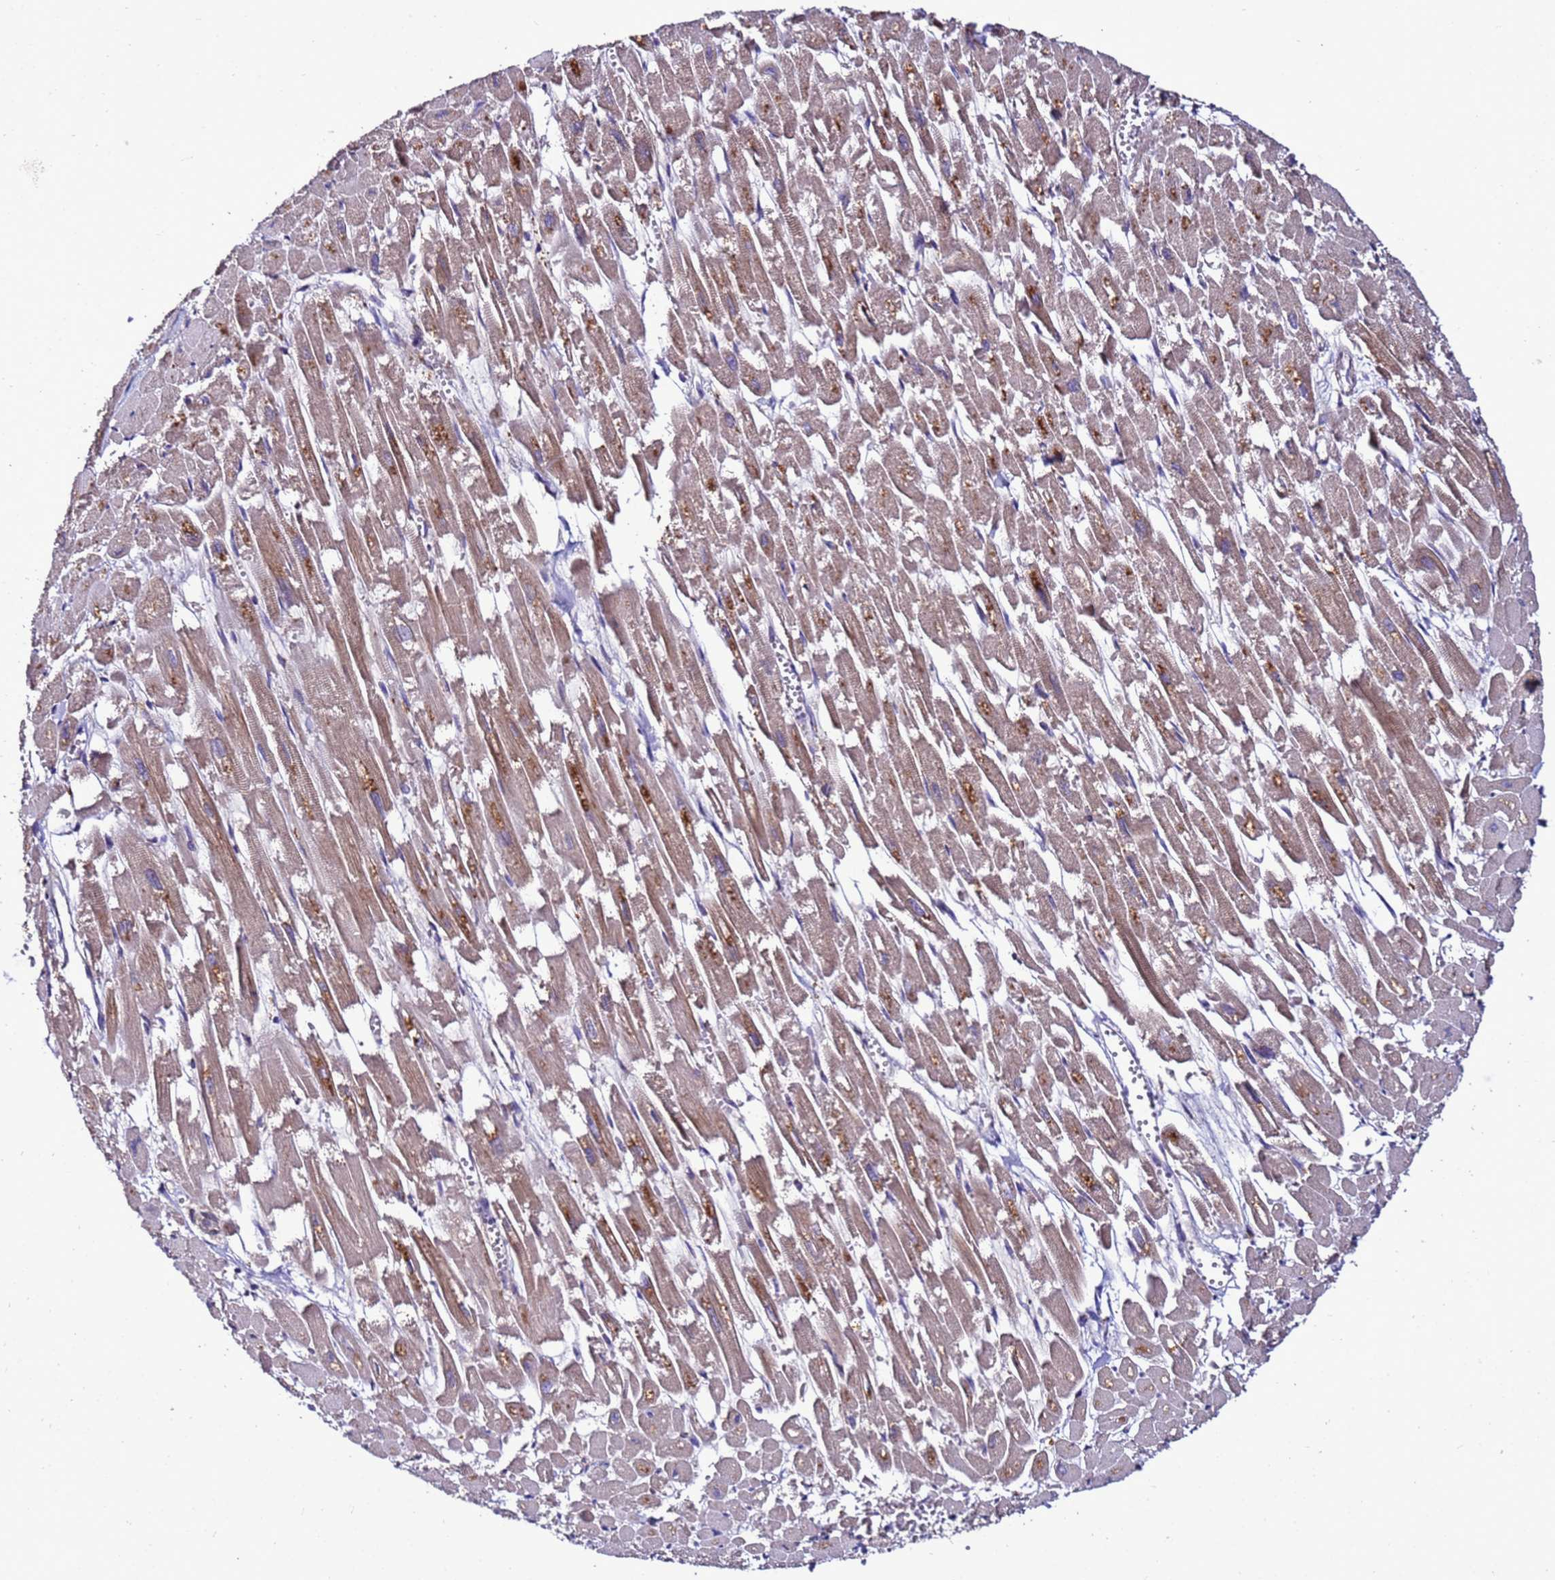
{"staining": {"intensity": "weak", "quantity": "25%-75%", "location": "cytoplasmic/membranous"}, "tissue": "heart muscle", "cell_type": "Cardiomyocytes", "image_type": "normal", "snomed": [{"axis": "morphology", "description": "Normal tissue, NOS"}, {"axis": "topography", "description": "Heart"}], "caption": "A photomicrograph of human heart muscle stained for a protein demonstrates weak cytoplasmic/membranous brown staining in cardiomyocytes.", "gene": "ANTKMT", "patient": {"sex": "male", "age": 54}}